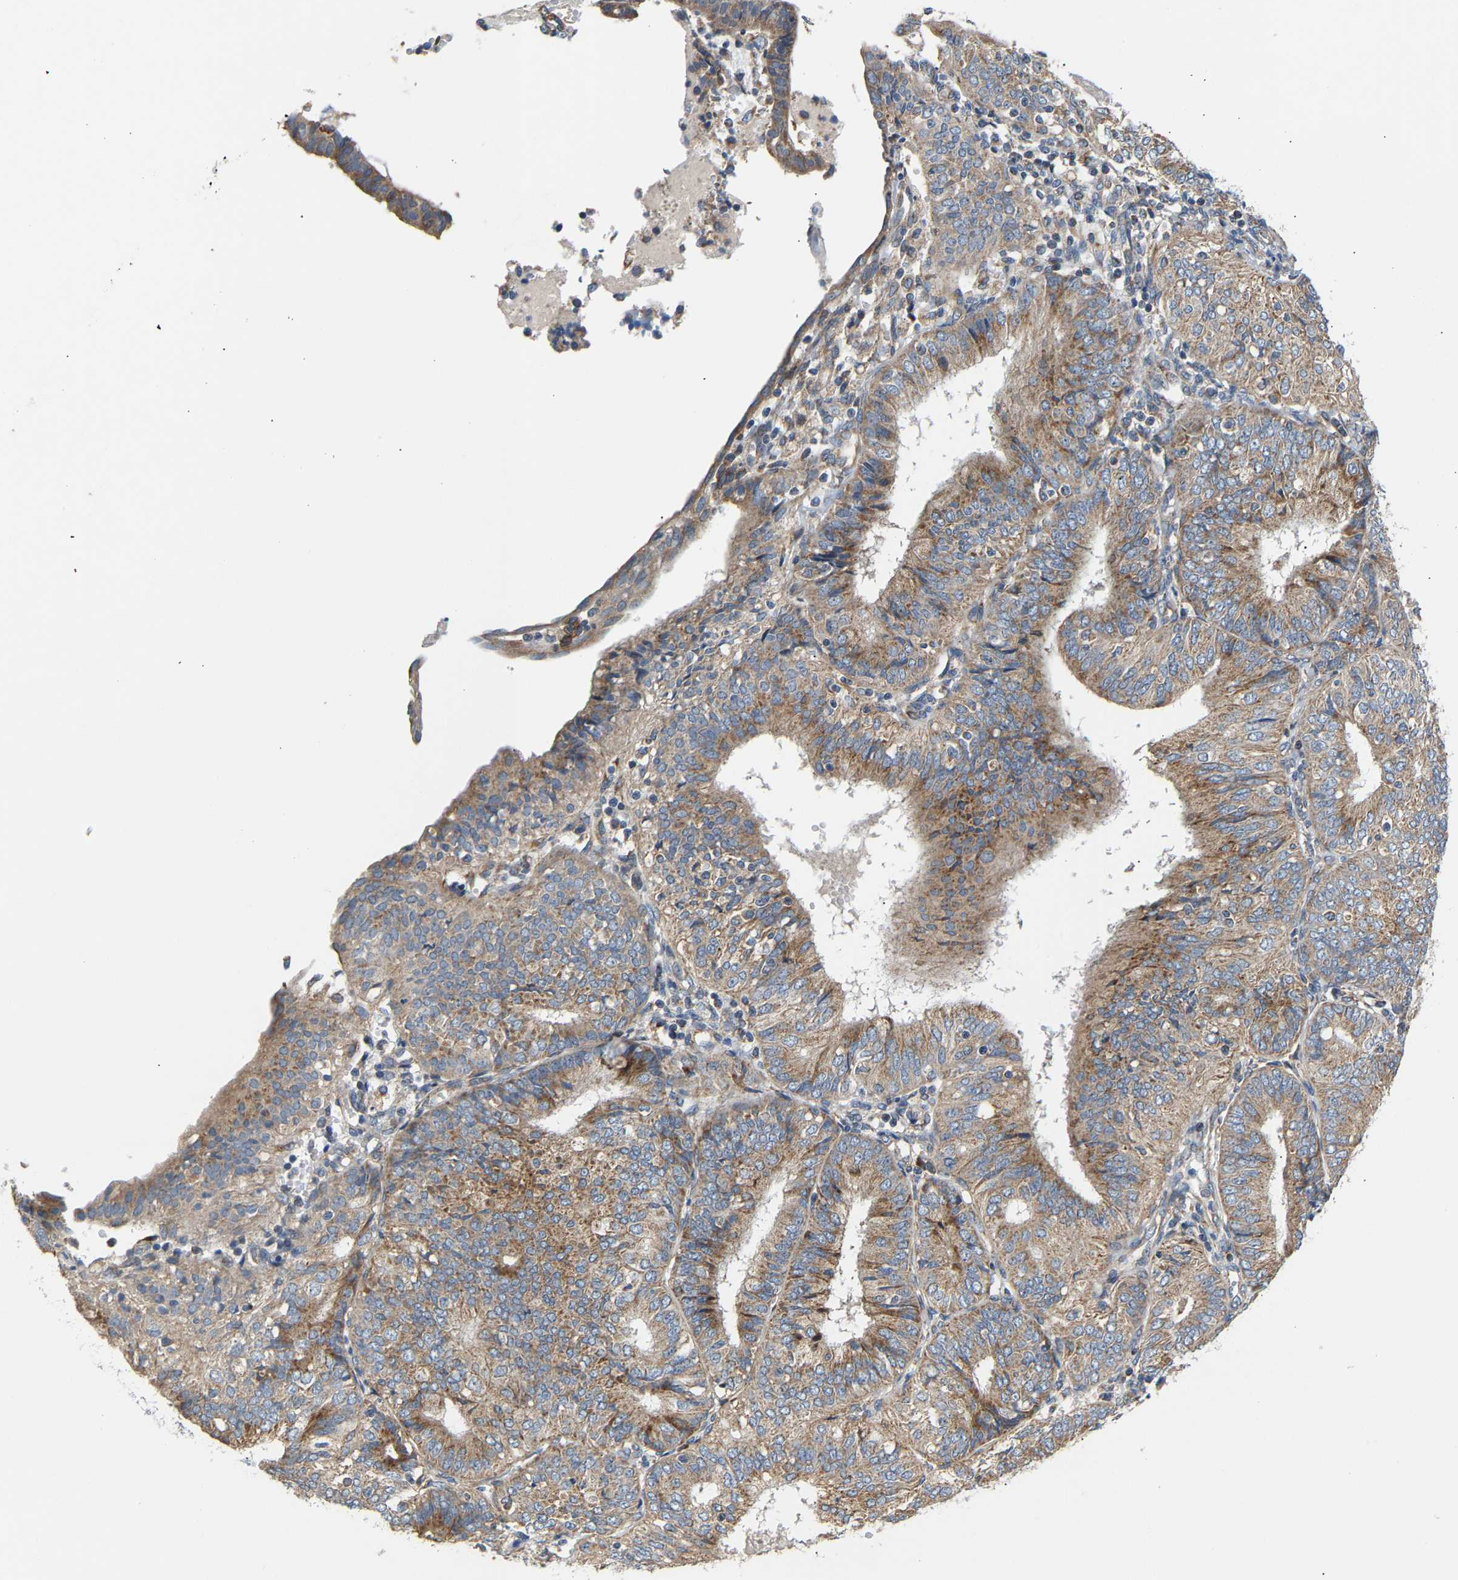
{"staining": {"intensity": "moderate", "quantity": ">75%", "location": "cytoplasmic/membranous"}, "tissue": "endometrial cancer", "cell_type": "Tumor cells", "image_type": "cancer", "snomed": [{"axis": "morphology", "description": "Adenocarcinoma, NOS"}, {"axis": "topography", "description": "Endometrium"}], "caption": "A brown stain highlights moderate cytoplasmic/membranous positivity of a protein in adenocarcinoma (endometrial) tumor cells.", "gene": "TMEM168", "patient": {"sex": "female", "age": 58}}